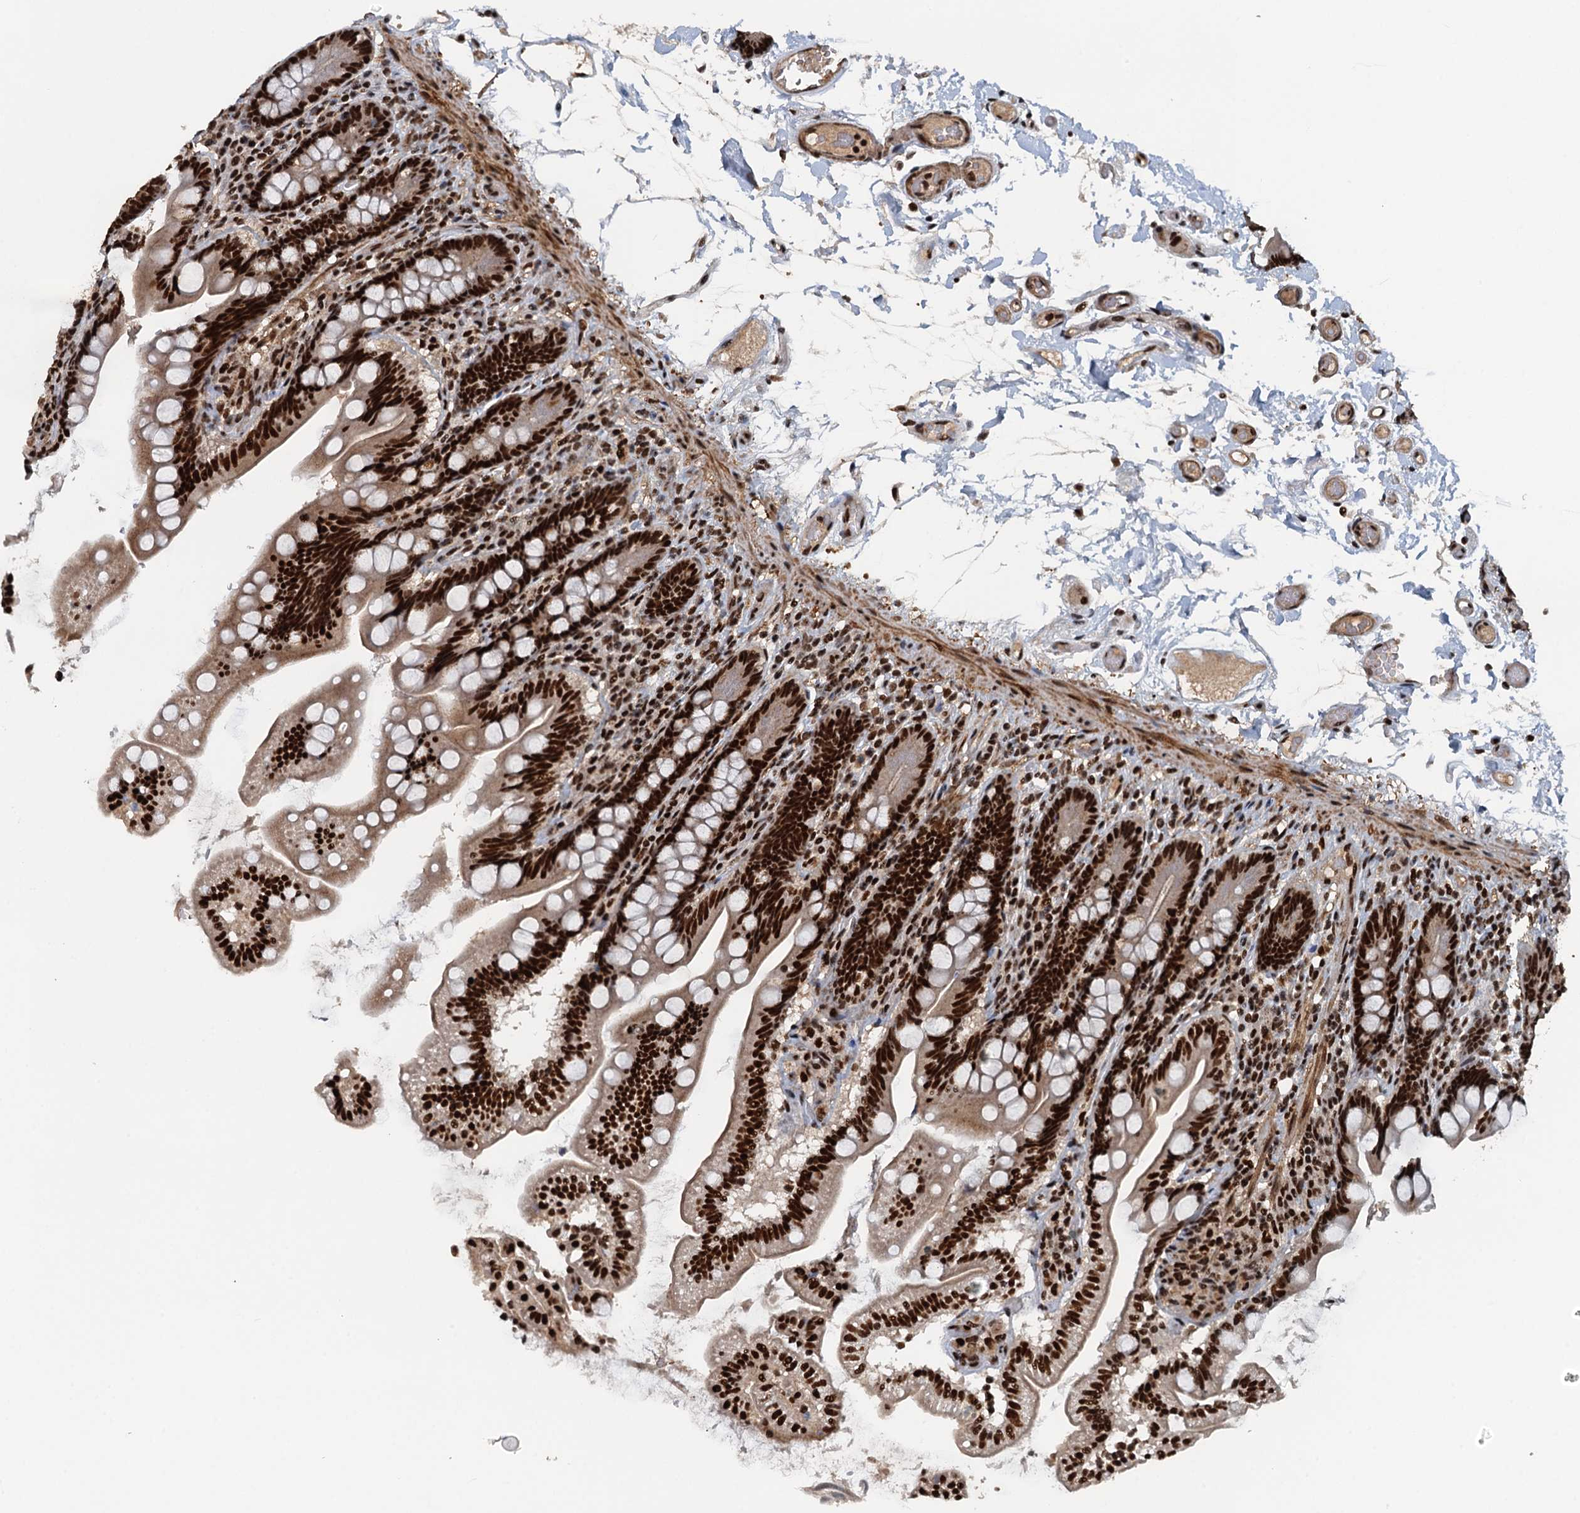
{"staining": {"intensity": "strong", "quantity": ">75%", "location": "nuclear"}, "tissue": "small intestine", "cell_type": "Glandular cells", "image_type": "normal", "snomed": [{"axis": "morphology", "description": "Normal tissue, NOS"}, {"axis": "topography", "description": "Small intestine"}], "caption": "Strong nuclear positivity for a protein is present in approximately >75% of glandular cells of normal small intestine using immunohistochemistry.", "gene": "ZC3H18", "patient": {"sex": "female", "age": 64}}